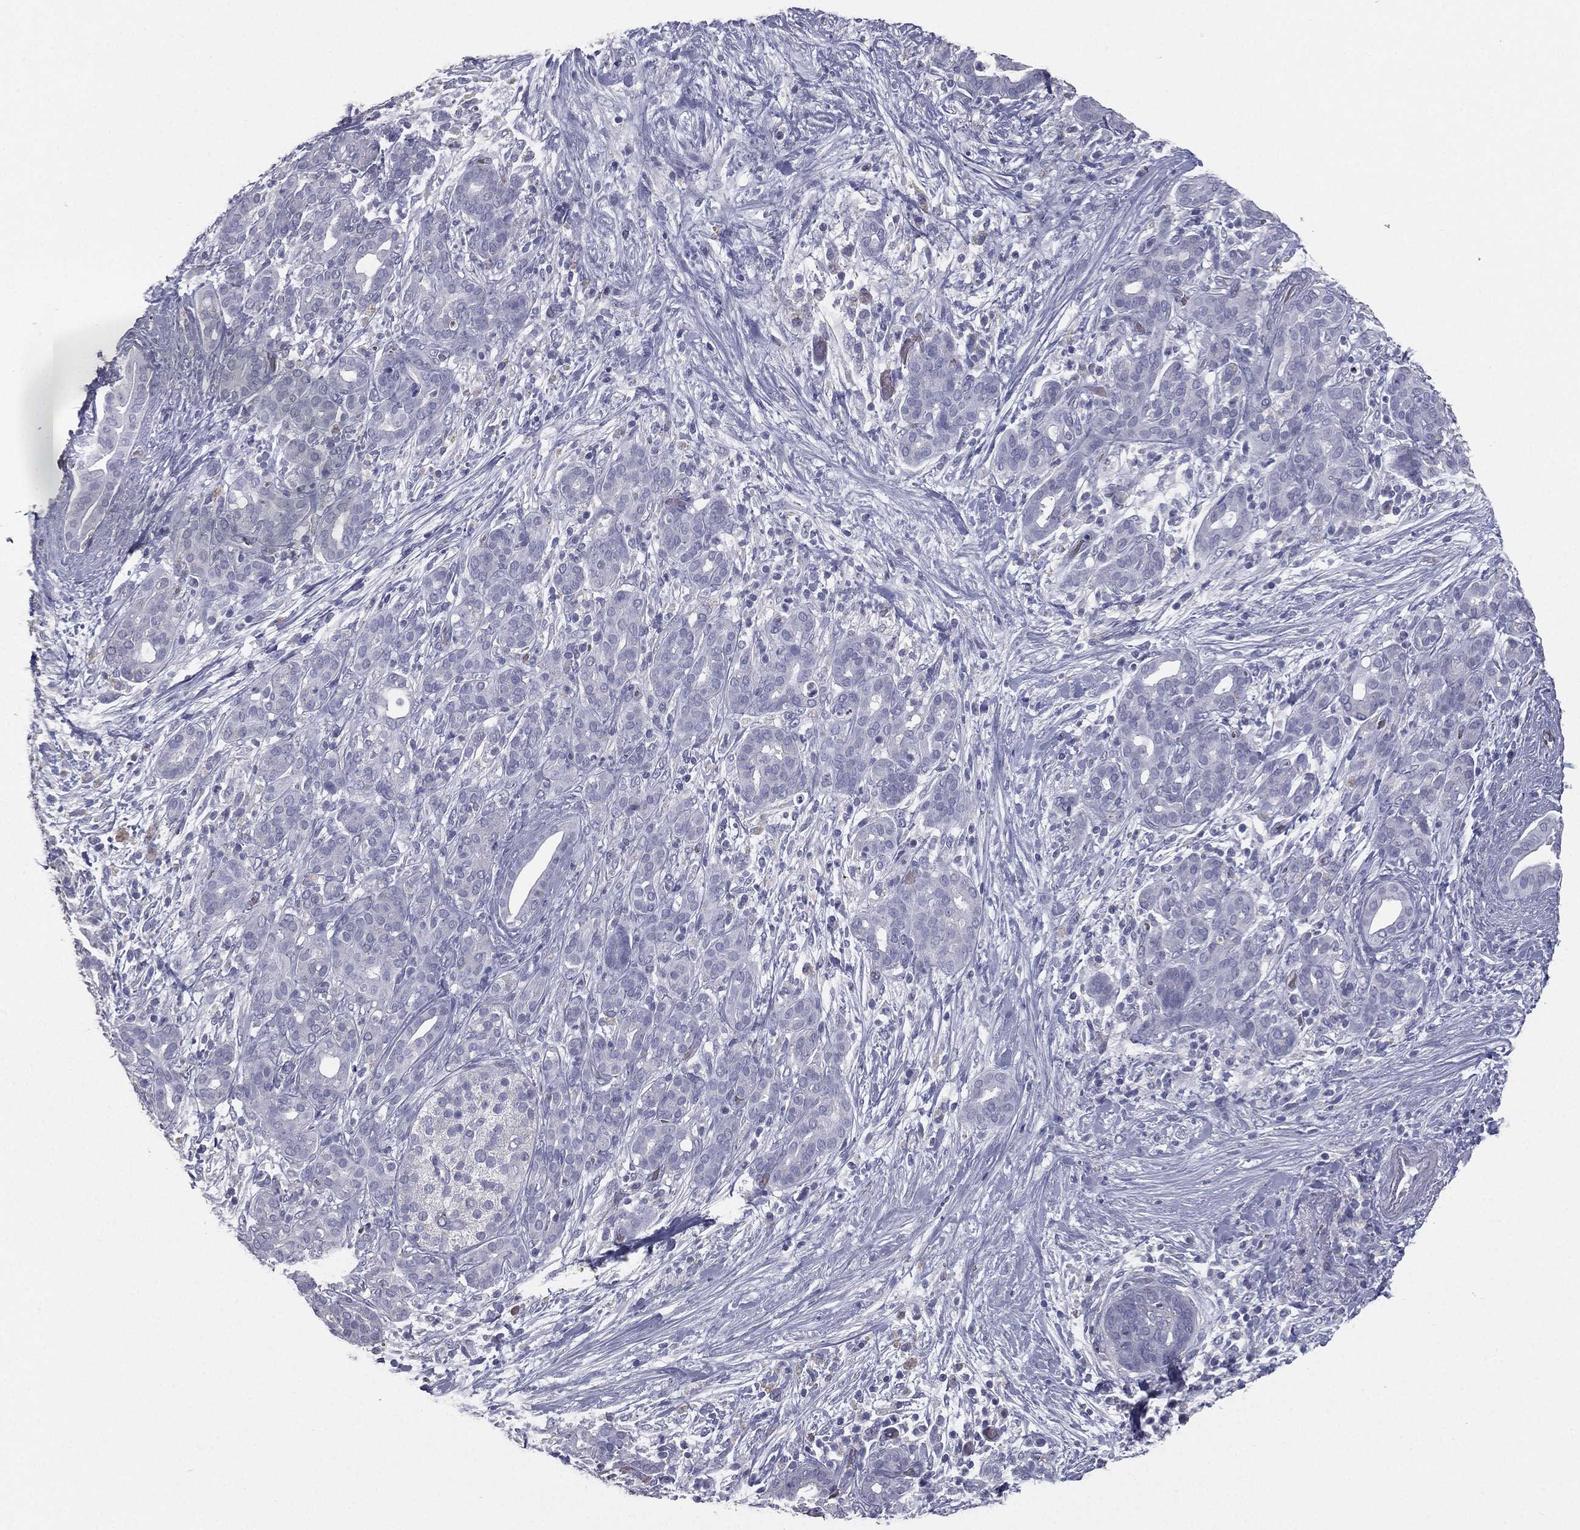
{"staining": {"intensity": "negative", "quantity": "none", "location": "none"}, "tissue": "pancreatic cancer", "cell_type": "Tumor cells", "image_type": "cancer", "snomed": [{"axis": "morphology", "description": "Adenocarcinoma, NOS"}, {"axis": "topography", "description": "Pancreas"}], "caption": "Photomicrograph shows no protein positivity in tumor cells of pancreatic cancer (adenocarcinoma) tissue. Nuclei are stained in blue.", "gene": "ESX1", "patient": {"sex": "male", "age": 44}}